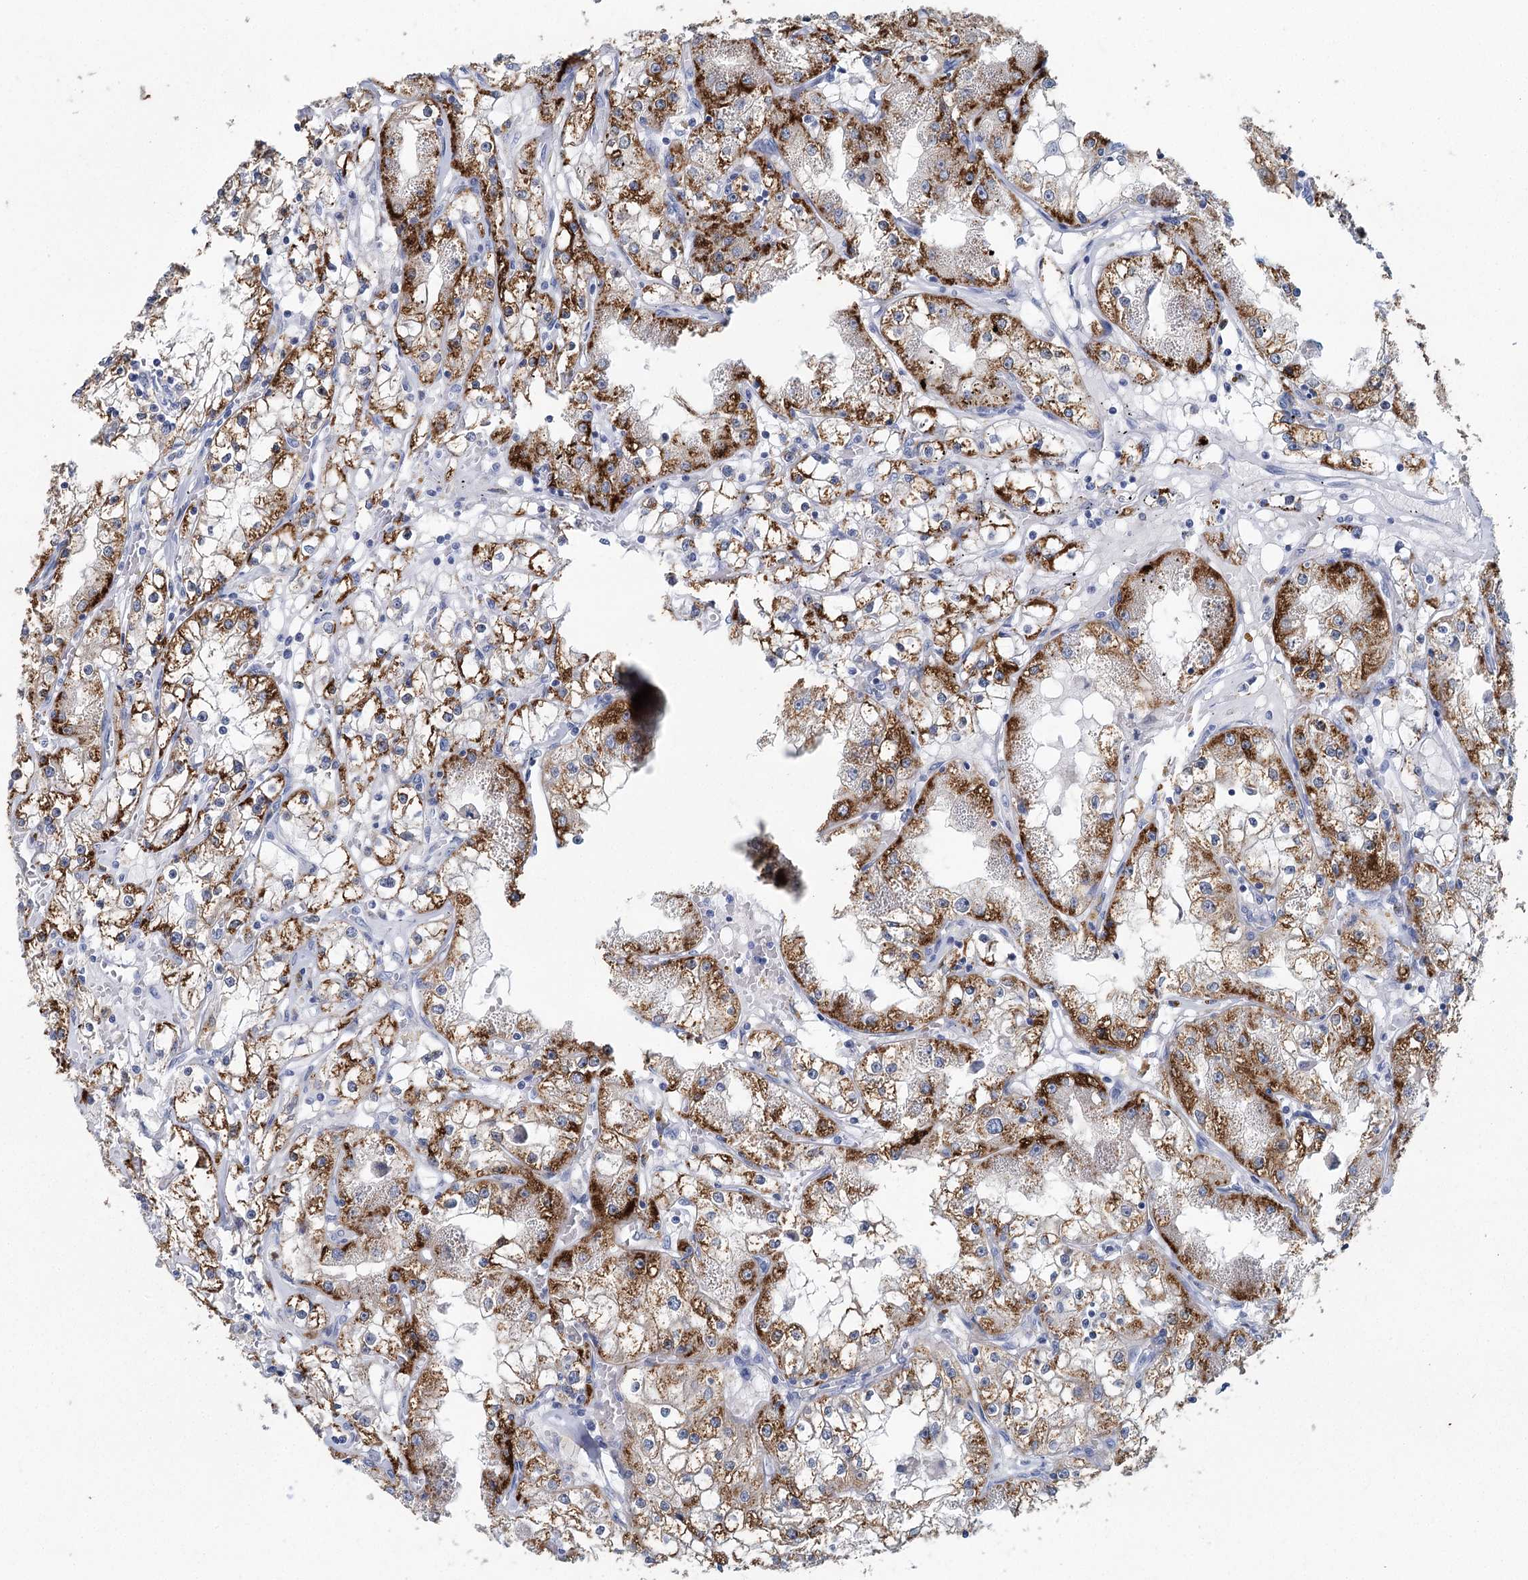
{"staining": {"intensity": "moderate", "quantity": ">75%", "location": "cytoplasmic/membranous"}, "tissue": "renal cancer", "cell_type": "Tumor cells", "image_type": "cancer", "snomed": [{"axis": "morphology", "description": "Adenocarcinoma, NOS"}, {"axis": "topography", "description": "Kidney"}], "caption": "An immunohistochemistry (IHC) micrograph of tumor tissue is shown. Protein staining in brown shows moderate cytoplasmic/membranous positivity in renal cancer (adenocarcinoma) within tumor cells.", "gene": "METTL7B", "patient": {"sex": "male", "age": 56}}